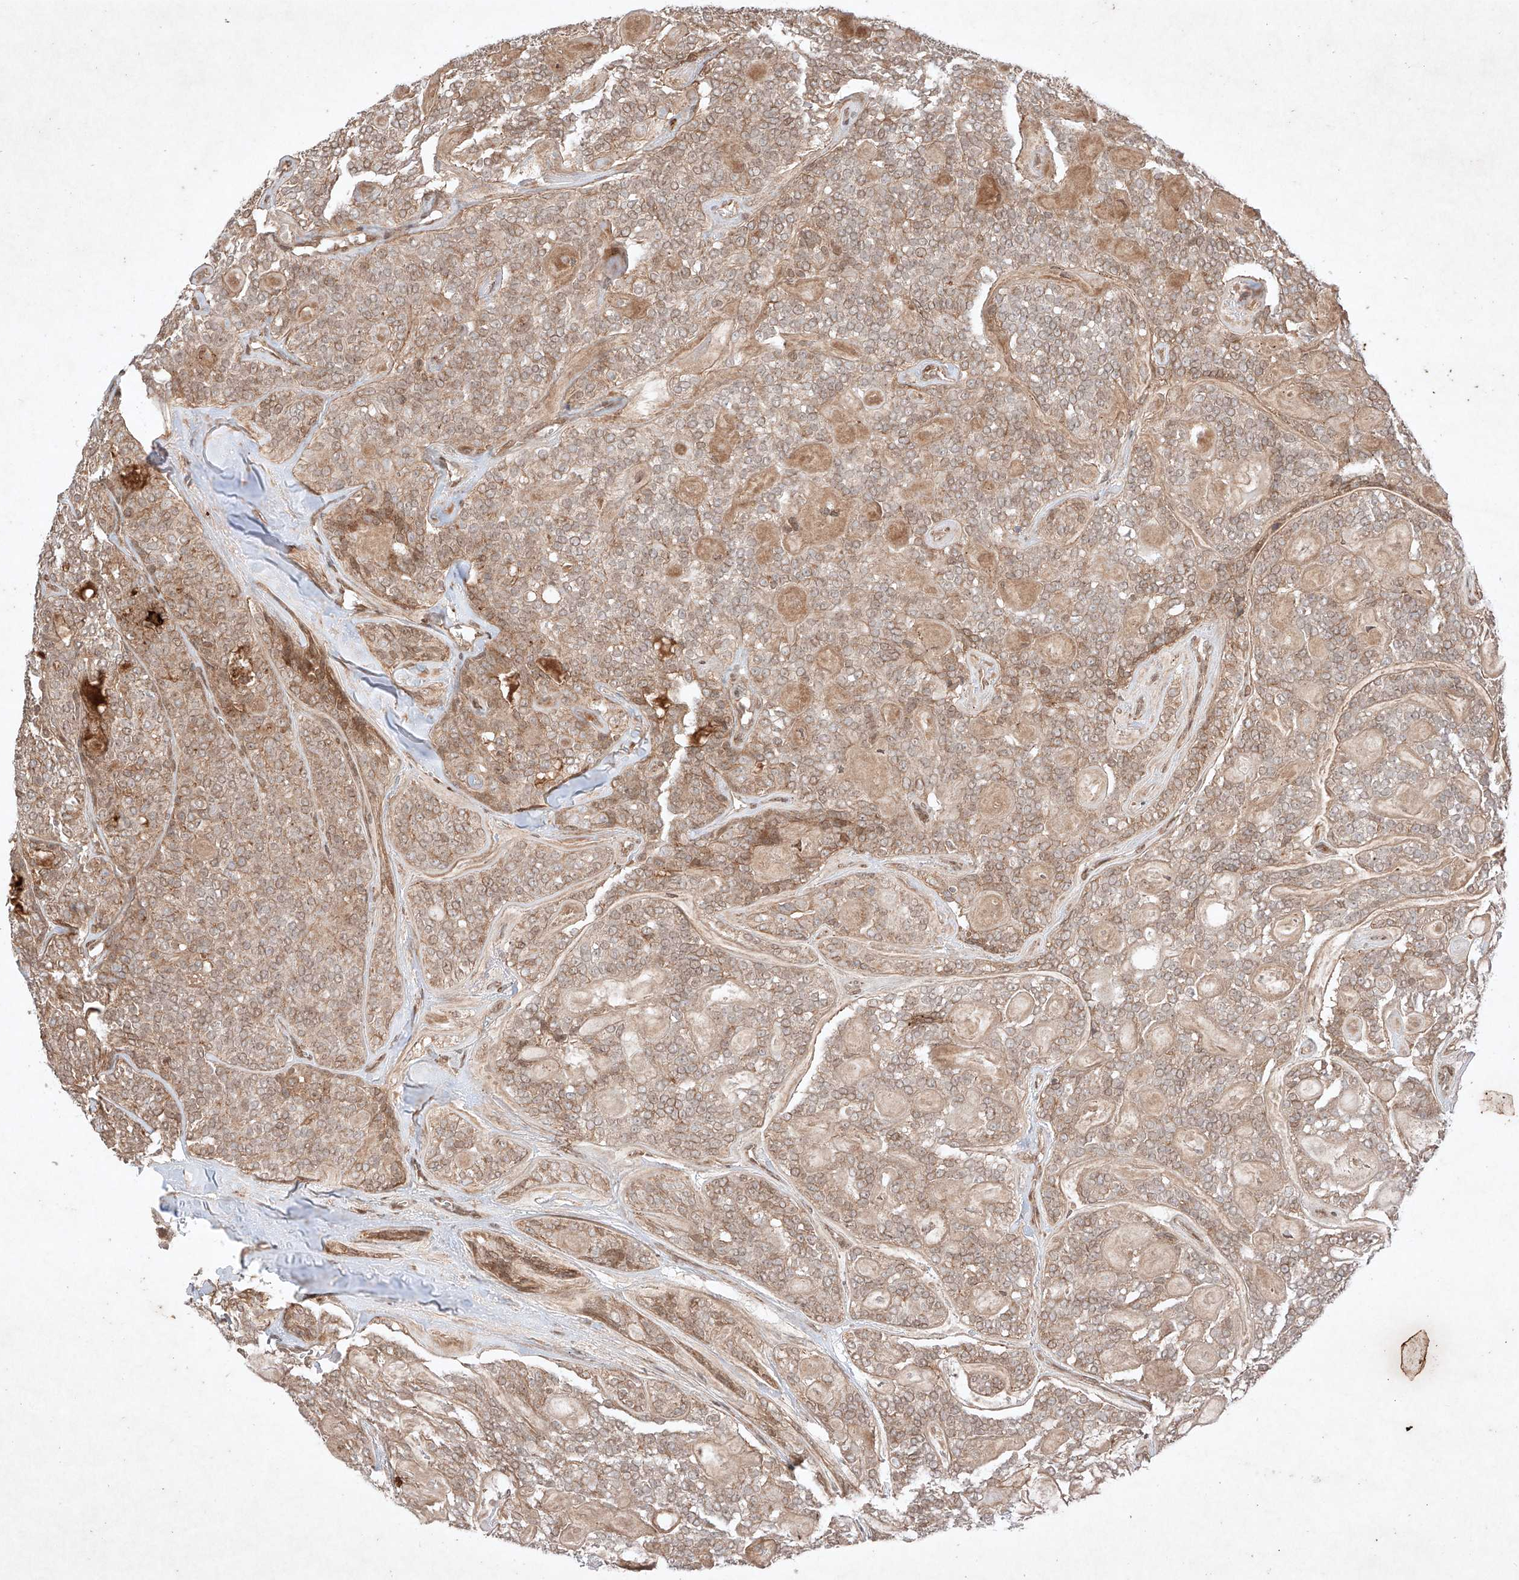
{"staining": {"intensity": "weak", "quantity": ">75%", "location": "cytoplasmic/membranous"}, "tissue": "head and neck cancer", "cell_type": "Tumor cells", "image_type": "cancer", "snomed": [{"axis": "morphology", "description": "Adenocarcinoma, NOS"}, {"axis": "topography", "description": "Head-Neck"}], "caption": "An immunohistochemistry (IHC) micrograph of neoplastic tissue is shown. Protein staining in brown shows weak cytoplasmic/membranous positivity in adenocarcinoma (head and neck) within tumor cells.", "gene": "RNF31", "patient": {"sex": "male", "age": 66}}